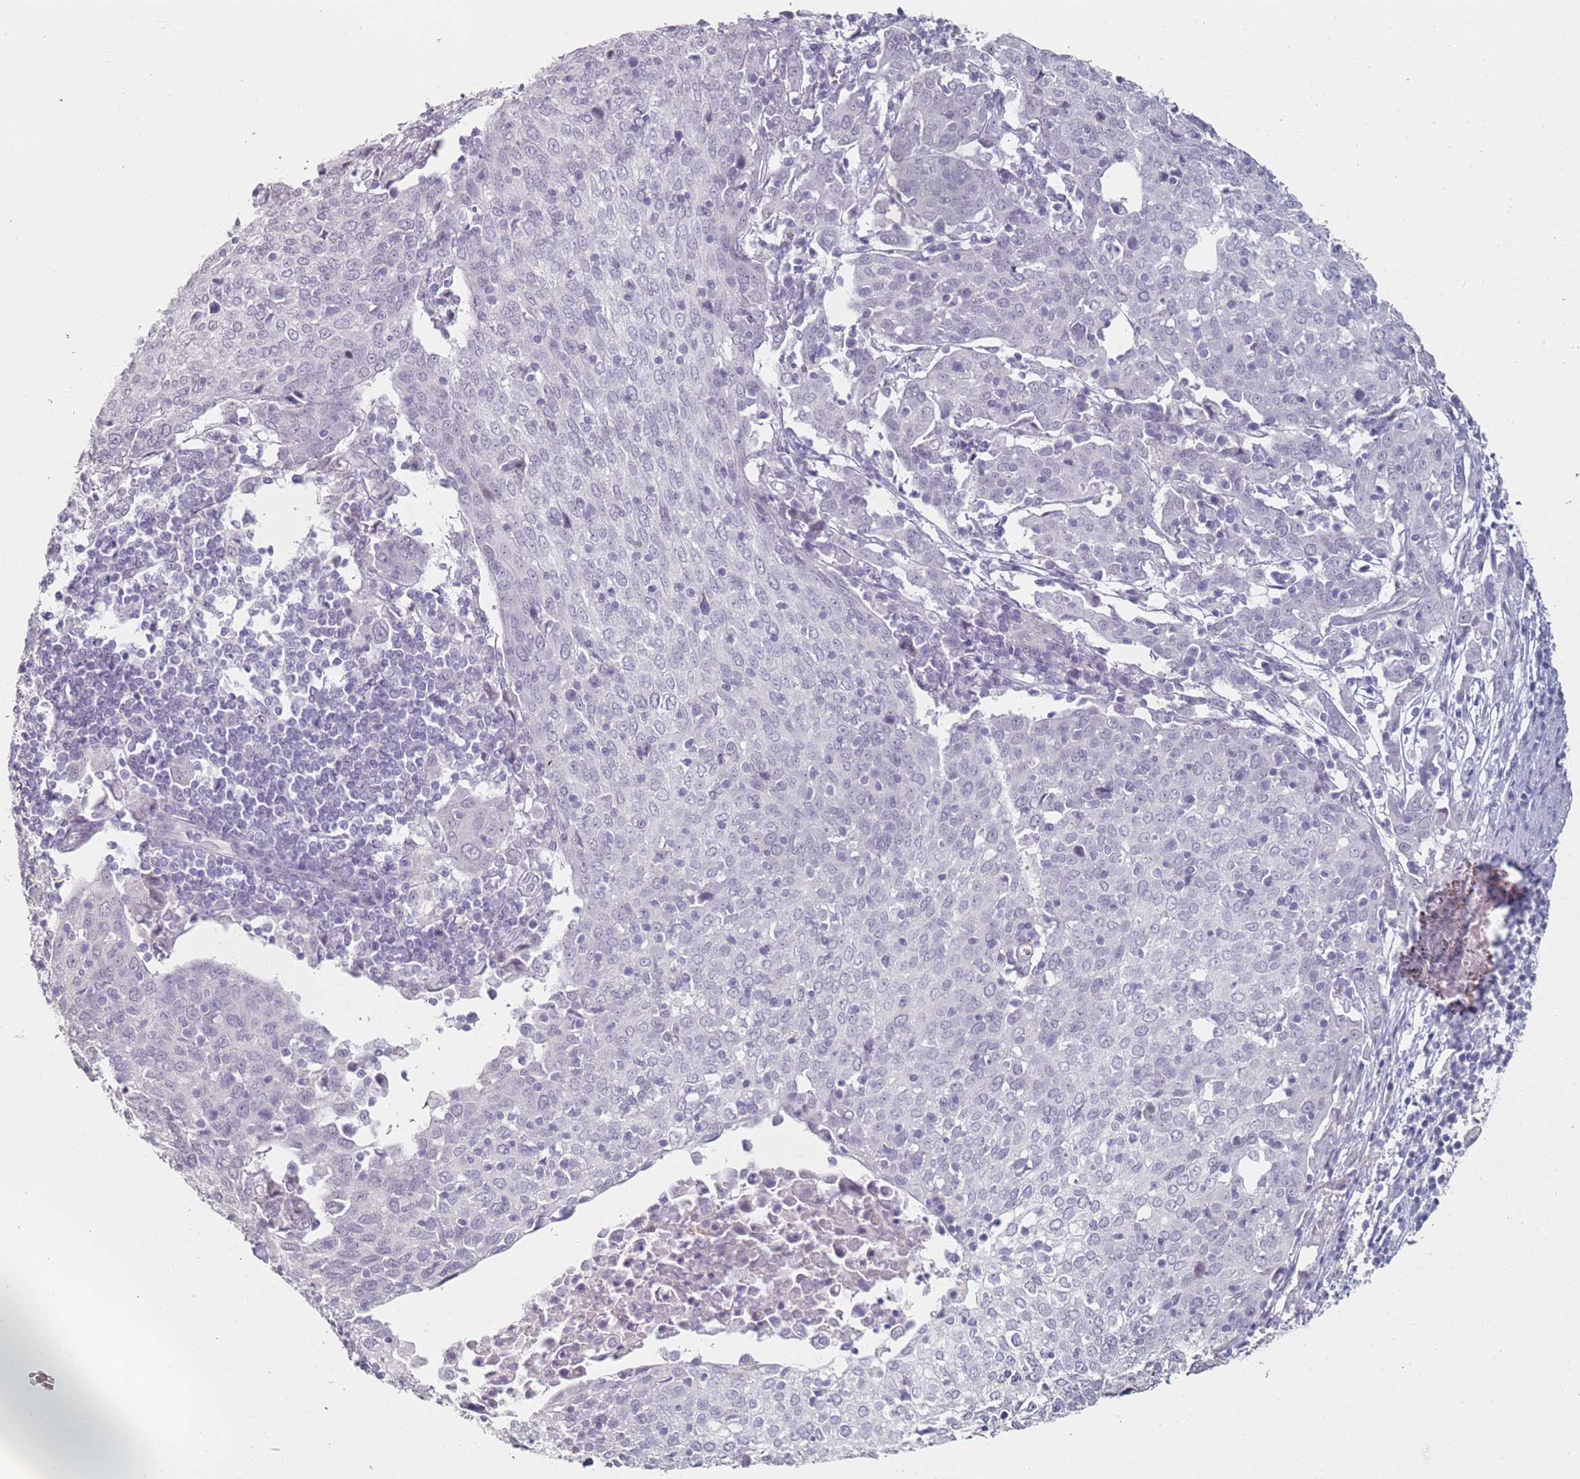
{"staining": {"intensity": "negative", "quantity": "none", "location": "none"}, "tissue": "cervical cancer", "cell_type": "Tumor cells", "image_type": "cancer", "snomed": [{"axis": "morphology", "description": "Squamous cell carcinoma, NOS"}, {"axis": "topography", "description": "Cervix"}], "caption": "Immunohistochemistry (IHC) histopathology image of neoplastic tissue: cervical cancer (squamous cell carcinoma) stained with DAB (3,3'-diaminobenzidine) demonstrates no significant protein positivity in tumor cells. (Brightfield microscopy of DAB IHC at high magnification).", "gene": "DNAH11", "patient": {"sex": "female", "age": 67}}